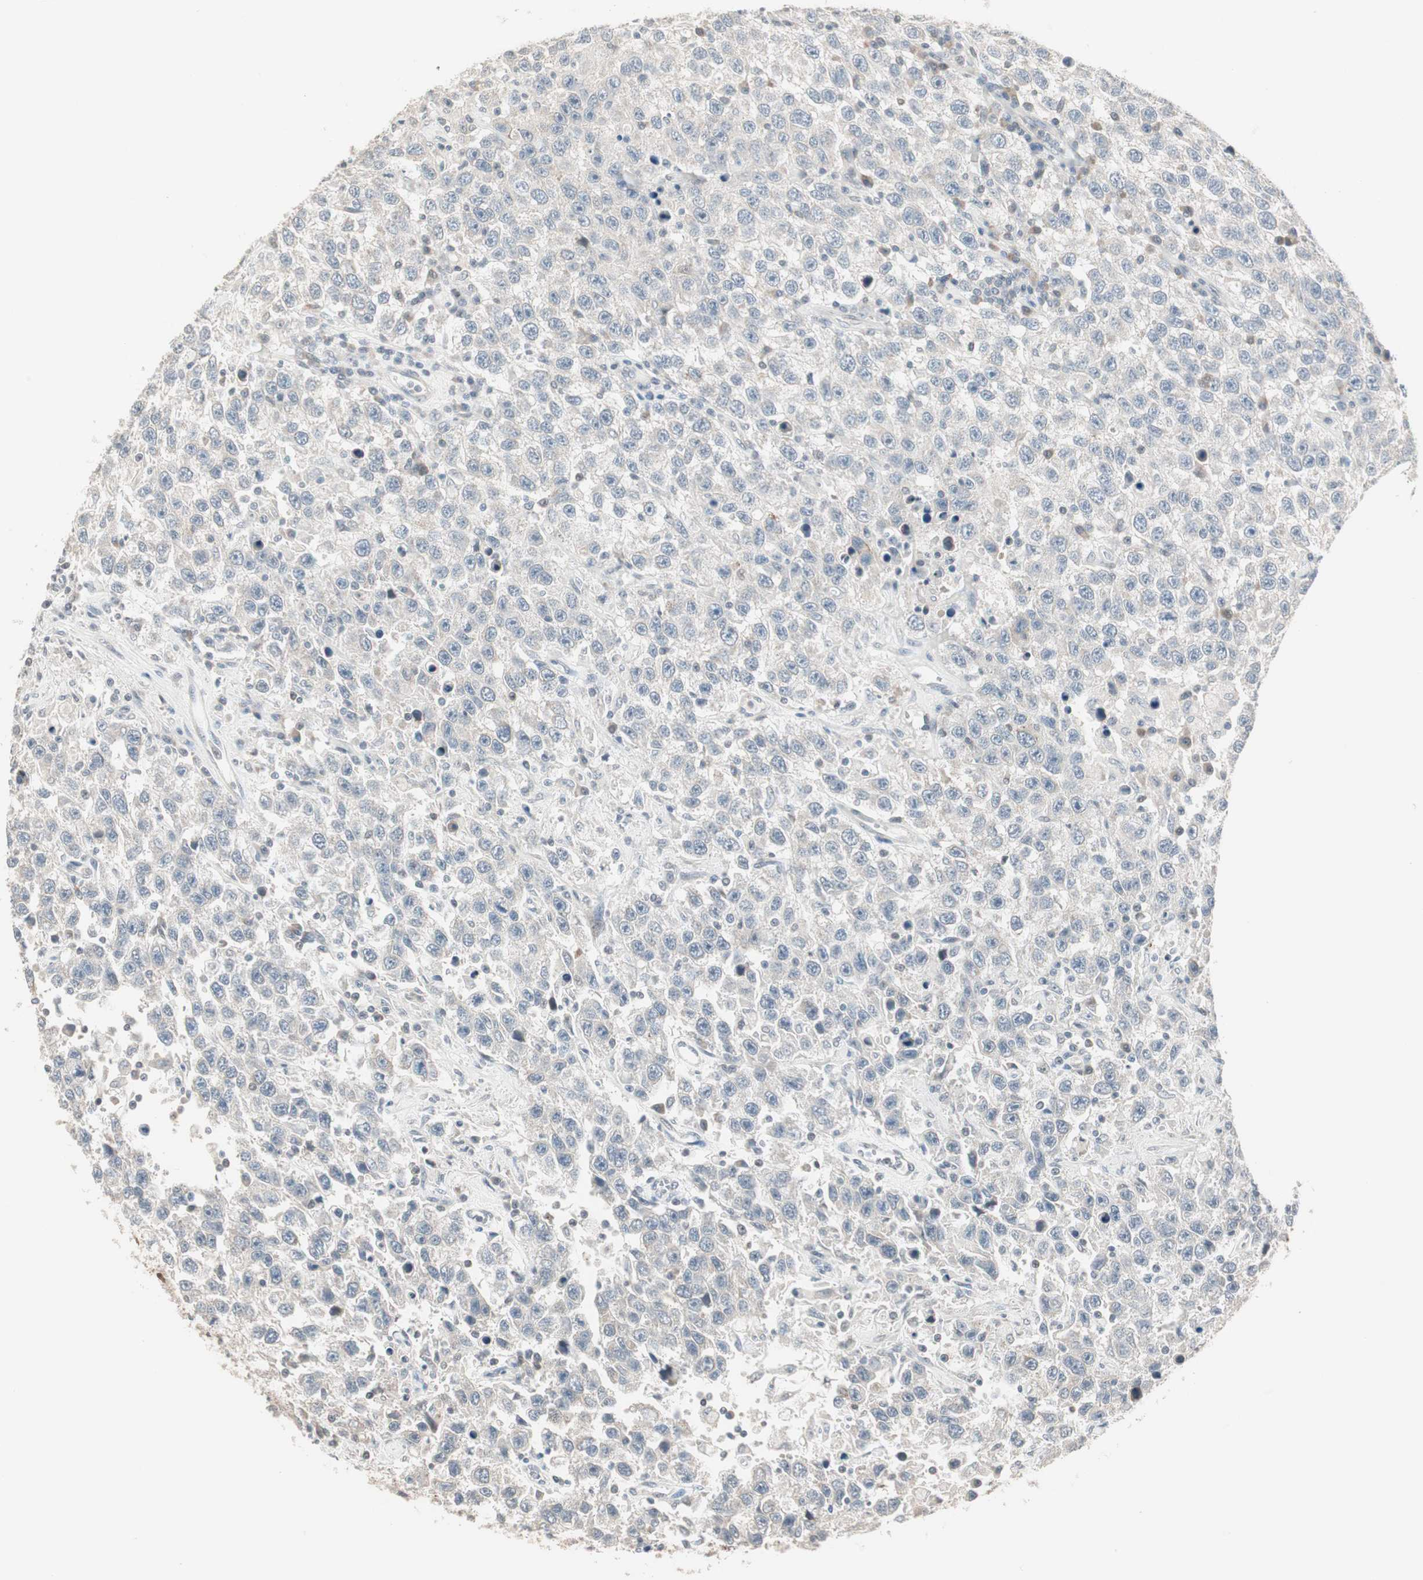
{"staining": {"intensity": "negative", "quantity": "none", "location": "none"}, "tissue": "testis cancer", "cell_type": "Tumor cells", "image_type": "cancer", "snomed": [{"axis": "morphology", "description": "Seminoma, NOS"}, {"axis": "topography", "description": "Testis"}], "caption": "This is an immunohistochemistry image of seminoma (testis). There is no positivity in tumor cells.", "gene": "PDZK1", "patient": {"sex": "male", "age": 41}}